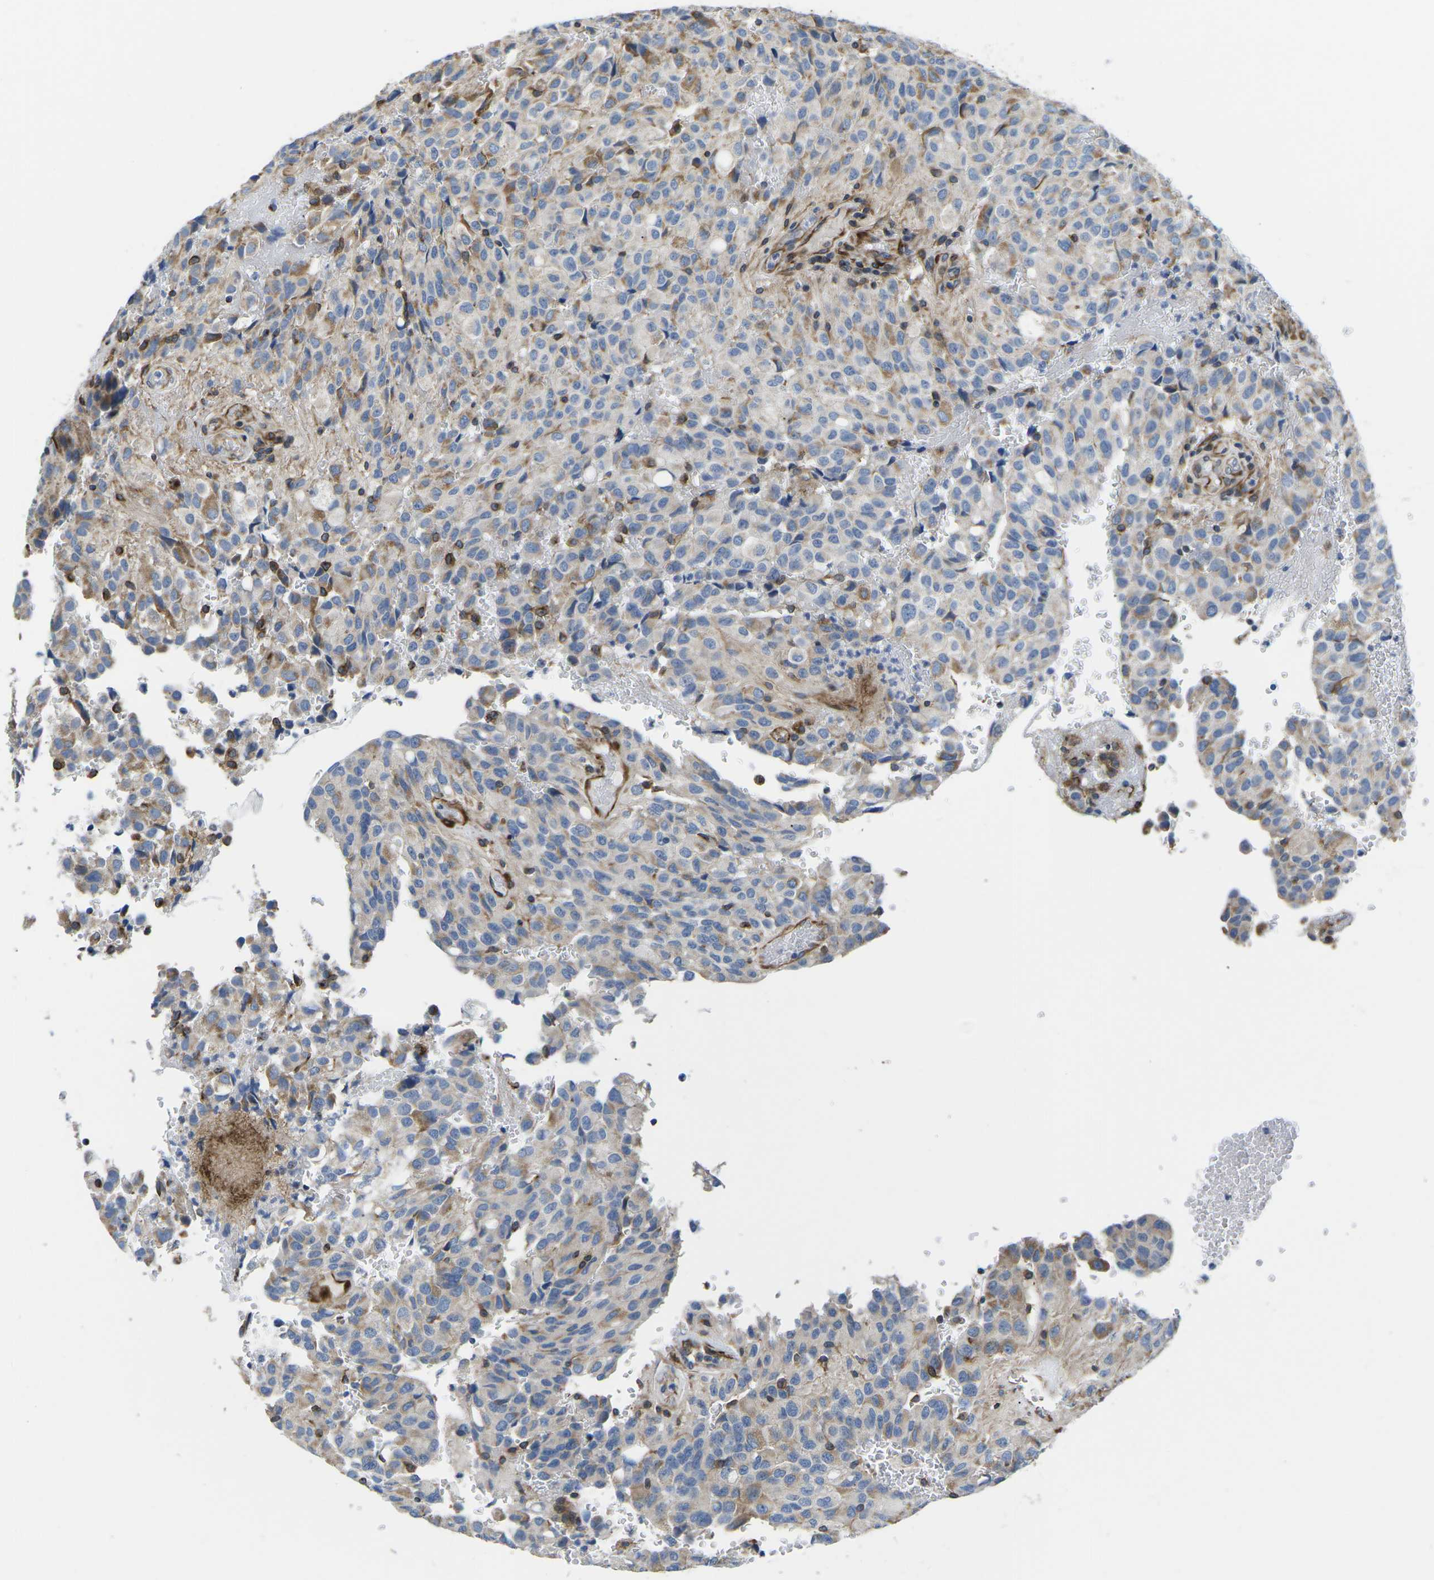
{"staining": {"intensity": "moderate", "quantity": "<25%", "location": "cytoplasmic/membranous"}, "tissue": "glioma", "cell_type": "Tumor cells", "image_type": "cancer", "snomed": [{"axis": "morphology", "description": "Glioma, malignant, High grade"}, {"axis": "topography", "description": "Brain"}], "caption": "This is a histology image of IHC staining of malignant glioma (high-grade), which shows moderate positivity in the cytoplasmic/membranous of tumor cells.", "gene": "TMEFF2", "patient": {"sex": "male", "age": 32}}